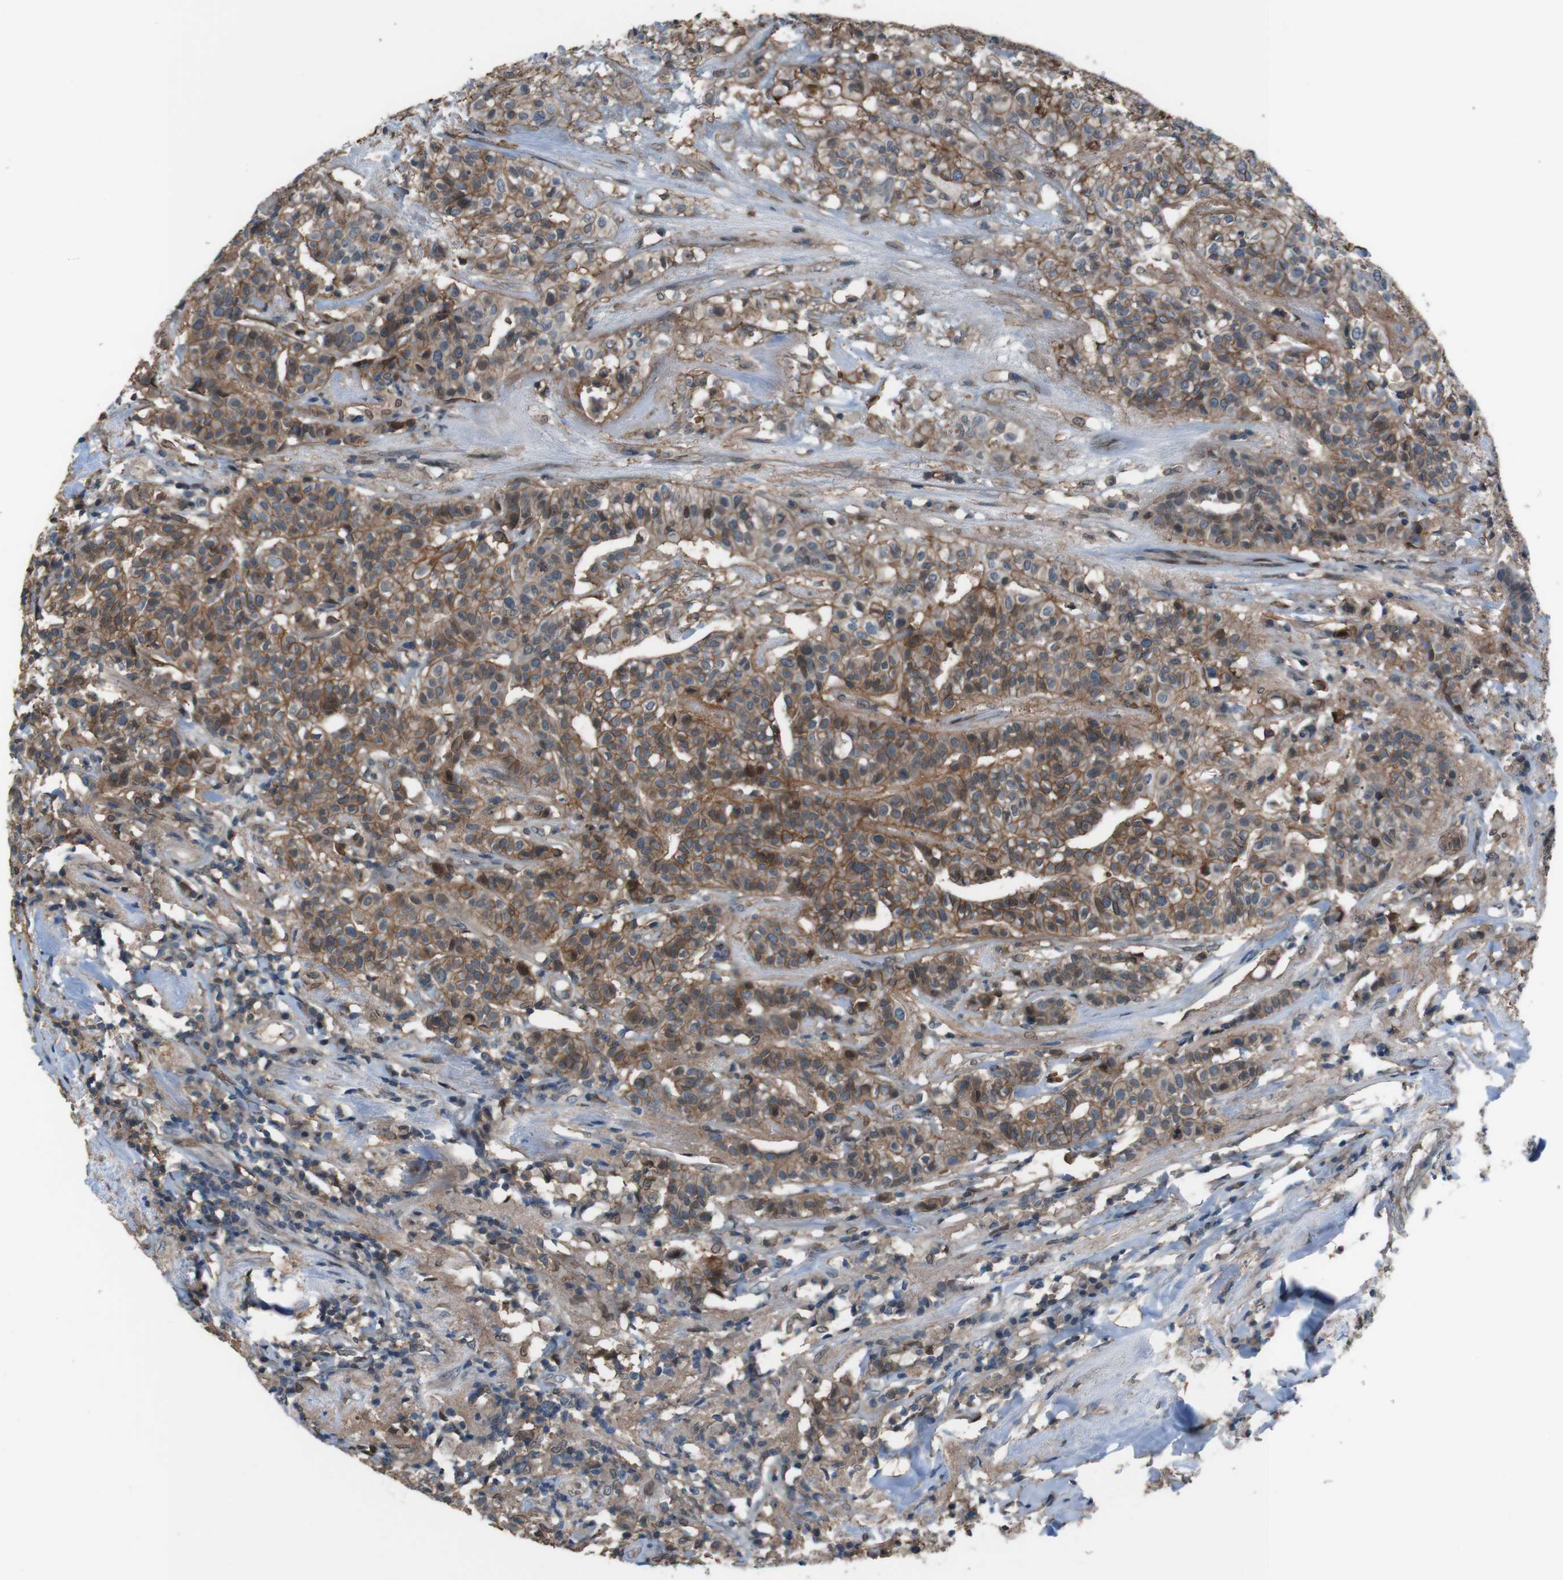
{"staining": {"intensity": "moderate", "quantity": "25%-75%", "location": "cytoplasmic/membranous"}, "tissue": "head and neck cancer", "cell_type": "Tumor cells", "image_type": "cancer", "snomed": [{"axis": "morphology", "description": "Adenocarcinoma, NOS"}, {"axis": "topography", "description": "Salivary gland"}, {"axis": "topography", "description": "Head-Neck"}], "caption": "Brown immunohistochemical staining in head and neck cancer demonstrates moderate cytoplasmic/membranous expression in about 25%-75% of tumor cells.", "gene": "ATP2B1", "patient": {"sex": "female", "age": 65}}